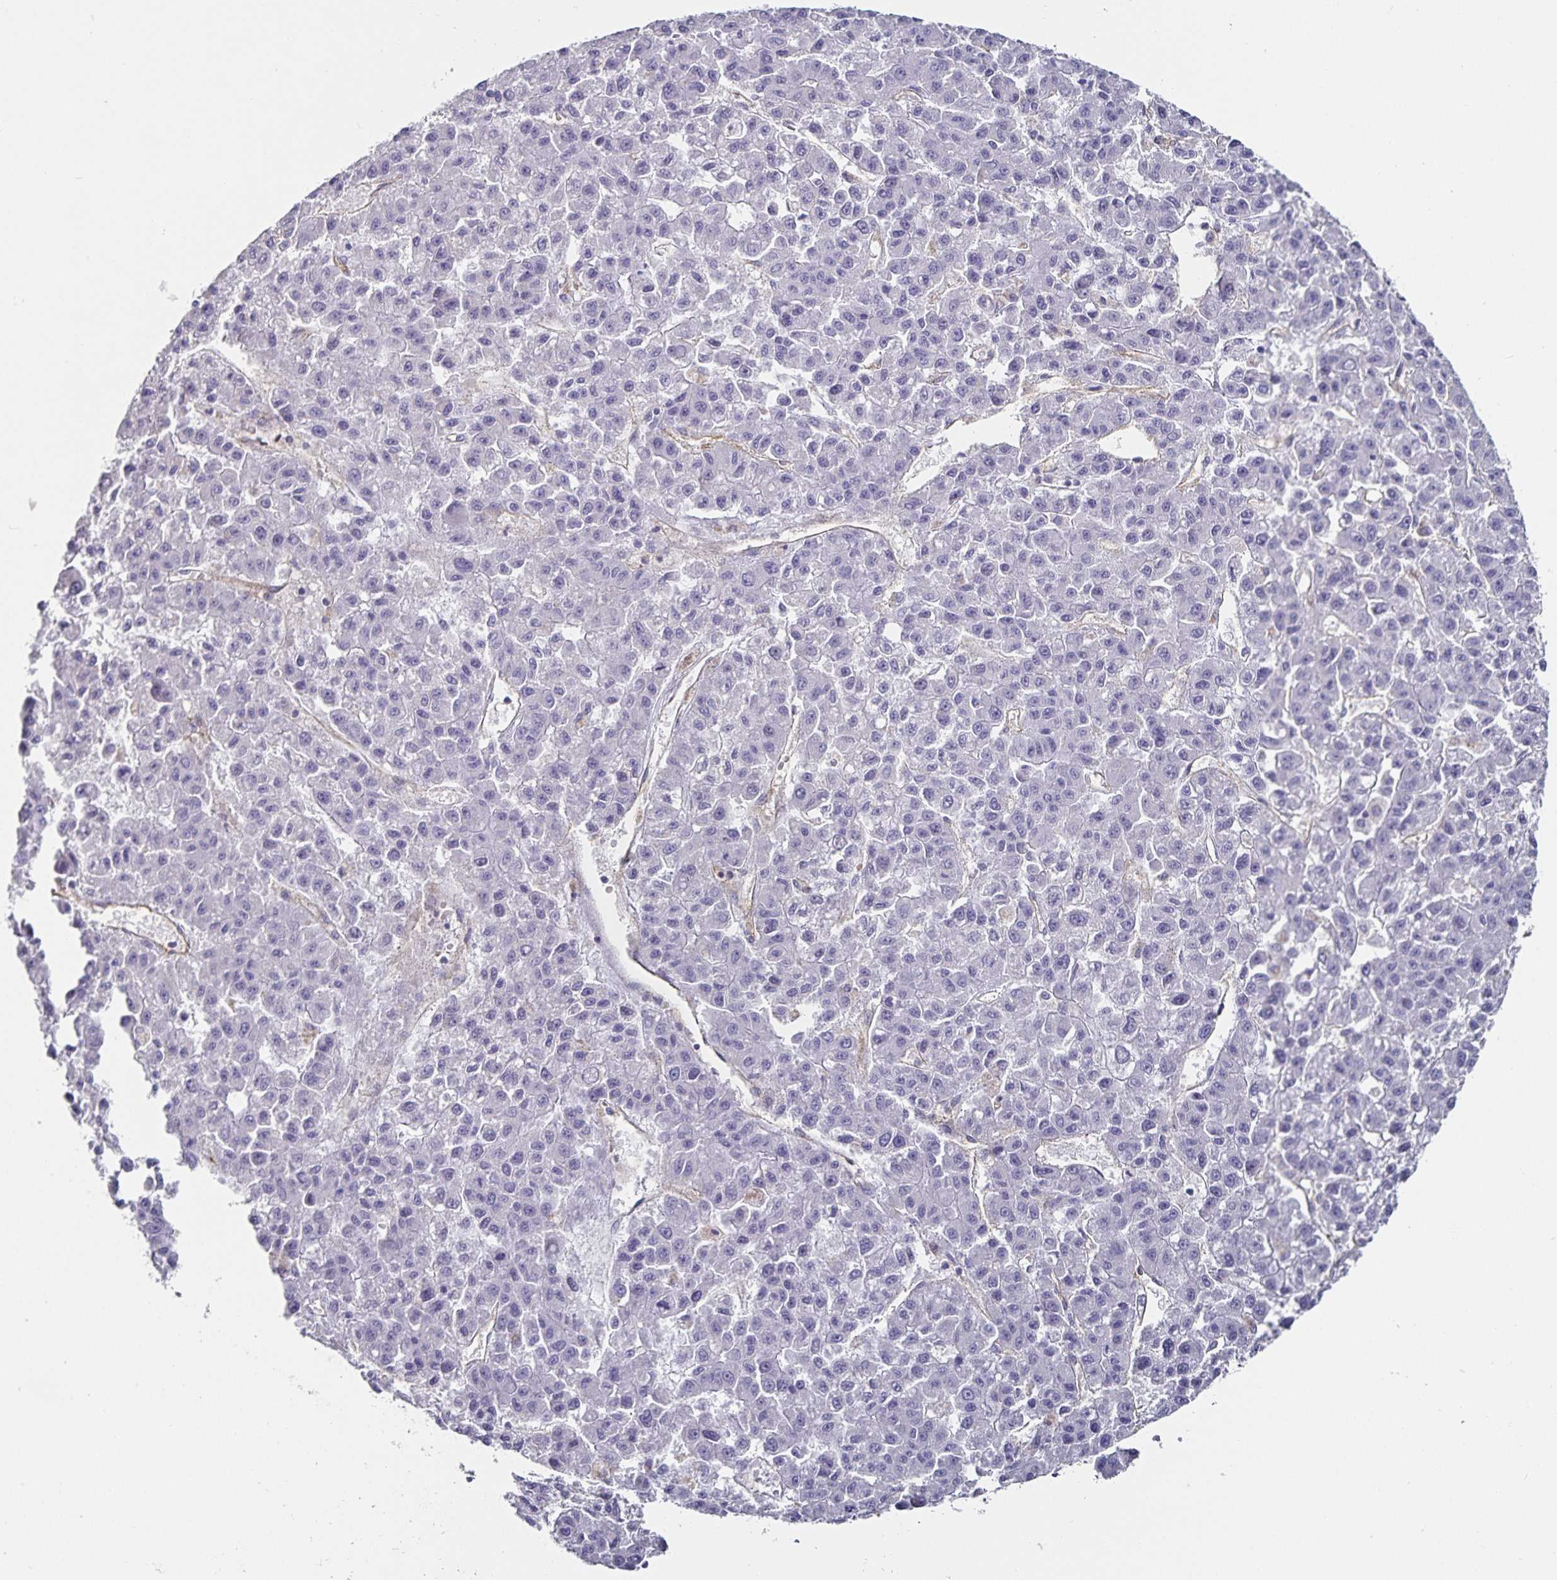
{"staining": {"intensity": "negative", "quantity": "none", "location": "none"}, "tissue": "liver cancer", "cell_type": "Tumor cells", "image_type": "cancer", "snomed": [{"axis": "morphology", "description": "Carcinoma, Hepatocellular, NOS"}, {"axis": "topography", "description": "Liver"}], "caption": "Immunohistochemical staining of liver cancer demonstrates no significant staining in tumor cells.", "gene": "PODXL", "patient": {"sex": "male", "age": 70}}